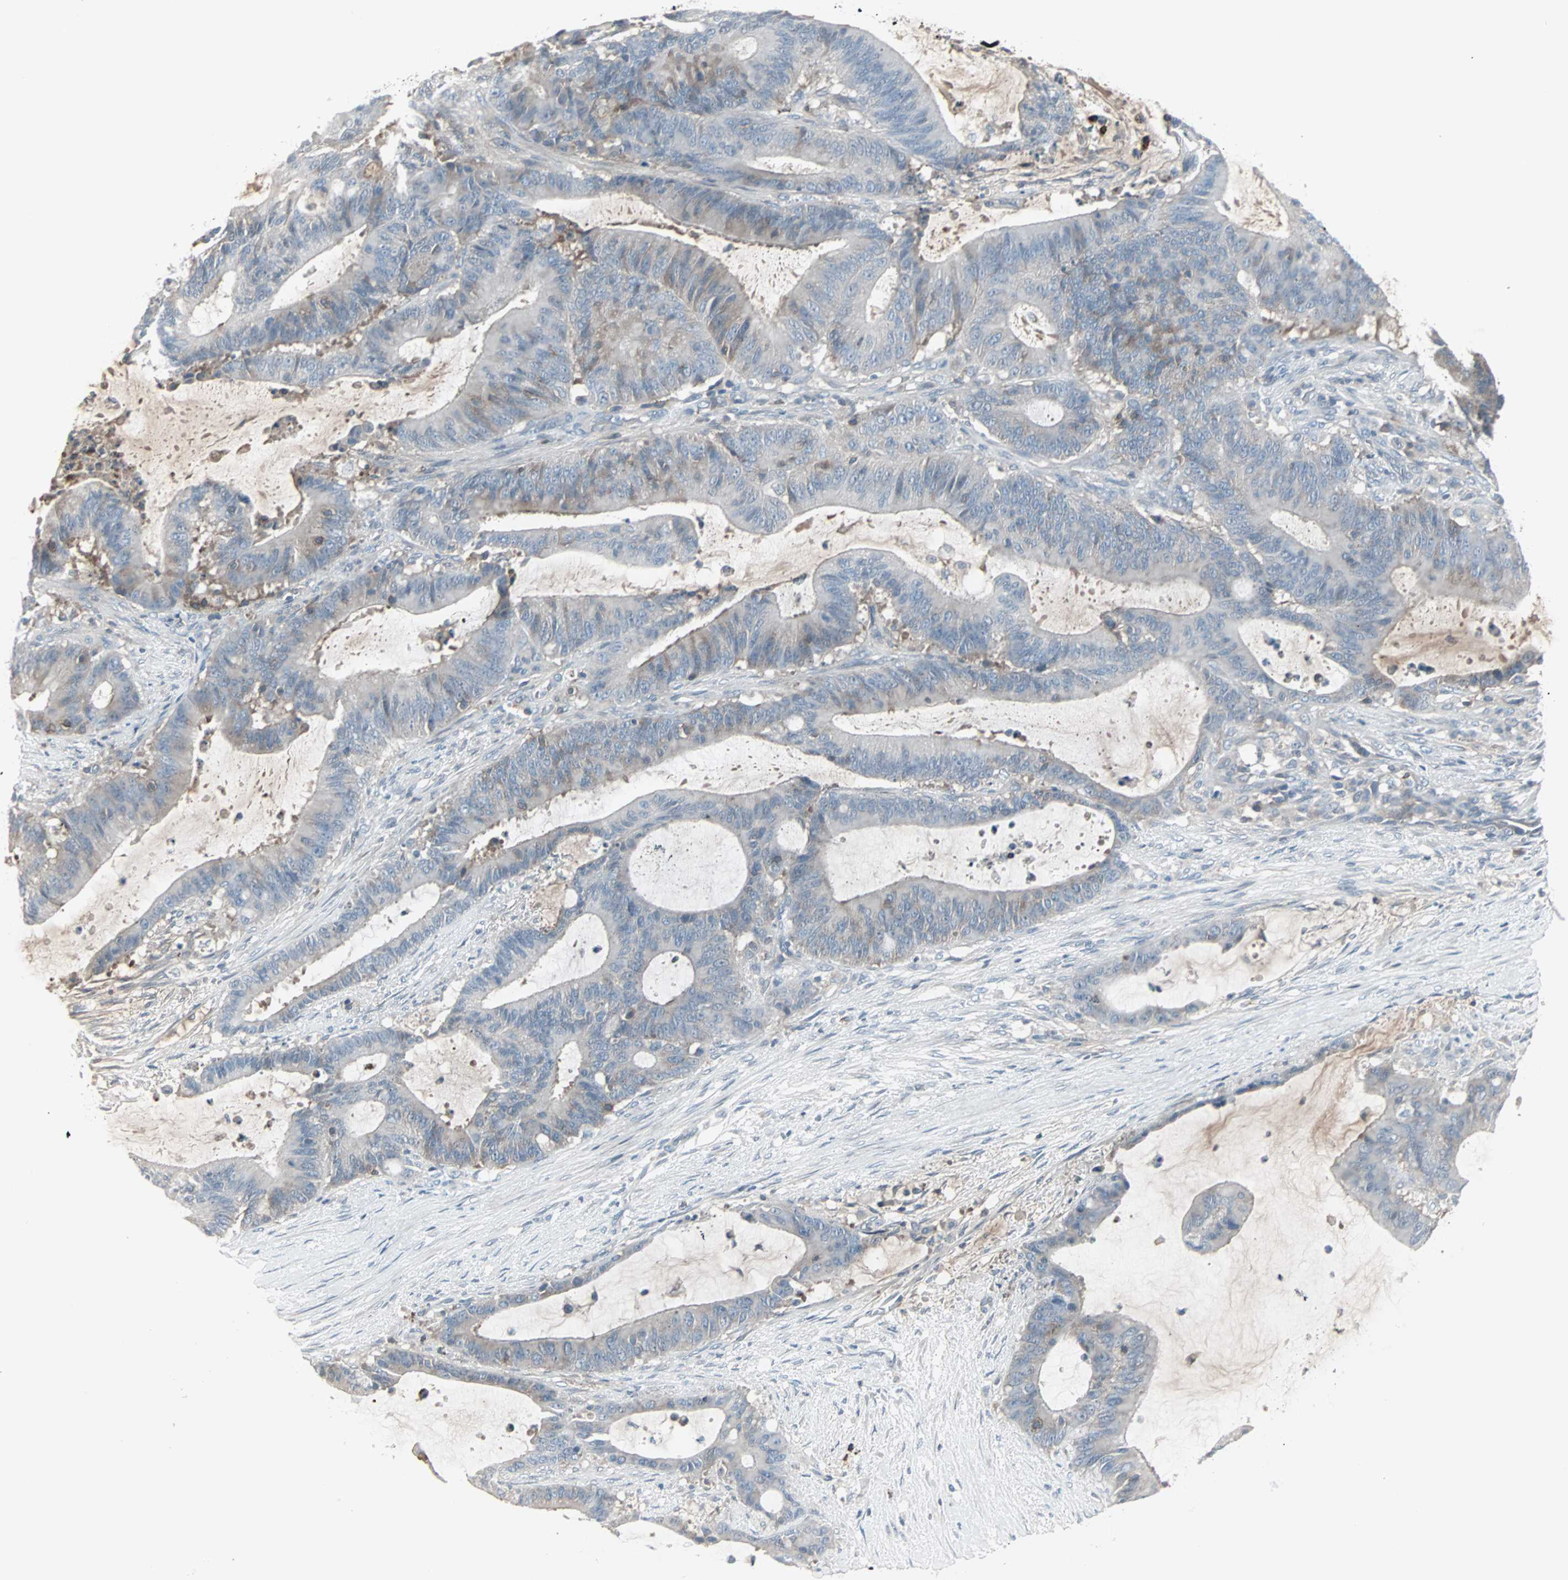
{"staining": {"intensity": "weak", "quantity": "<25%", "location": "cytoplasmic/membranous"}, "tissue": "liver cancer", "cell_type": "Tumor cells", "image_type": "cancer", "snomed": [{"axis": "morphology", "description": "Cholangiocarcinoma"}, {"axis": "topography", "description": "Liver"}], "caption": "IHC histopathology image of human liver cancer (cholangiocarcinoma) stained for a protein (brown), which displays no staining in tumor cells.", "gene": "ZSCAN32", "patient": {"sex": "female", "age": 73}}